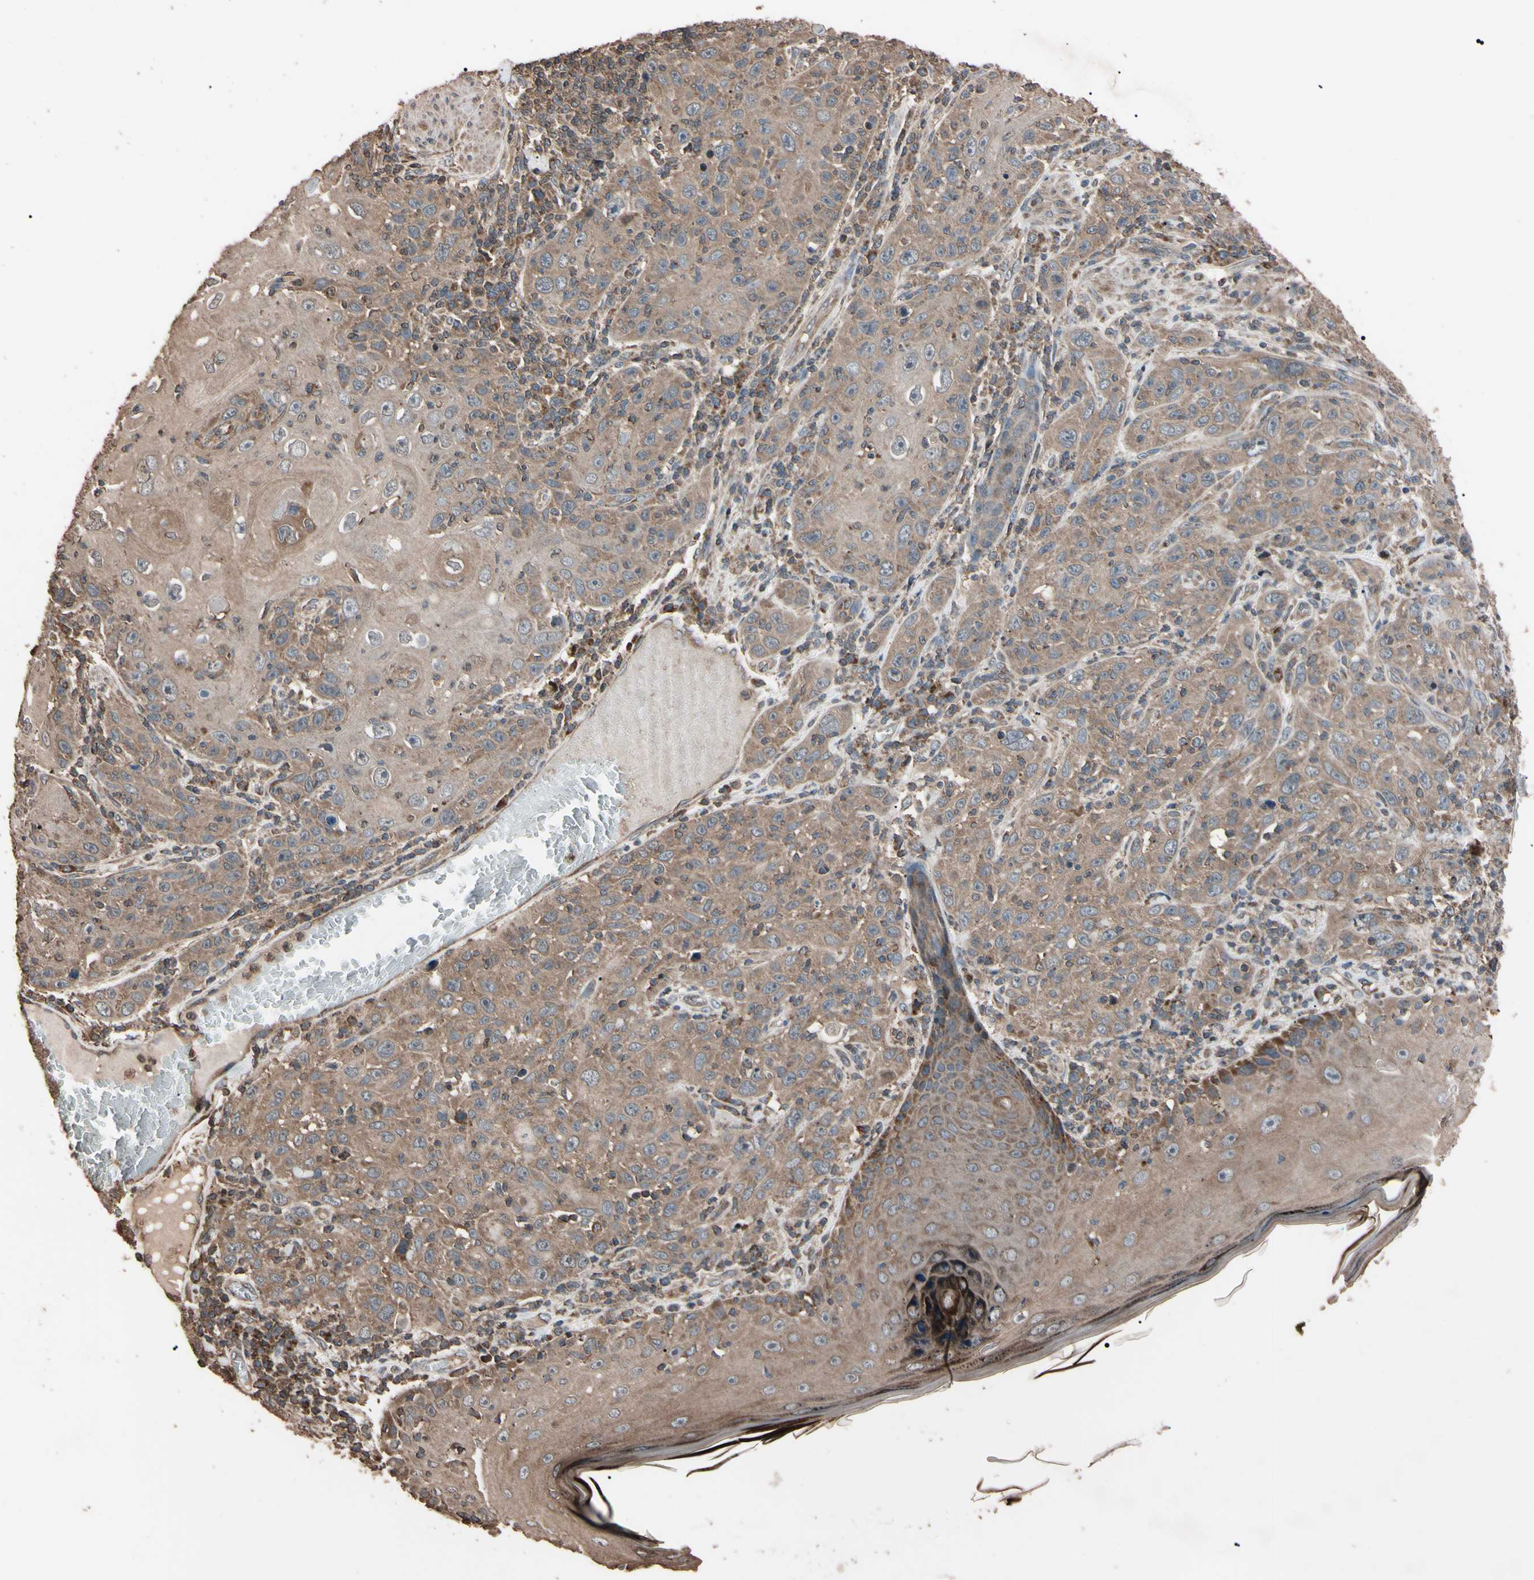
{"staining": {"intensity": "weak", "quantity": ">75%", "location": "cytoplasmic/membranous"}, "tissue": "skin cancer", "cell_type": "Tumor cells", "image_type": "cancer", "snomed": [{"axis": "morphology", "description": "Squamous cell carcinoma, NOS"}, {"axis": "topography", "description": "Skin"}], "caption": "The image demonstrates a brown stain indicating the presence of a protein in the cytoplasmic/membranous of tumor cells in squamous cell carcinoma (skin).", "gene": "TNFRSF1A", "patient": {"sex": "female", "age": 88}}